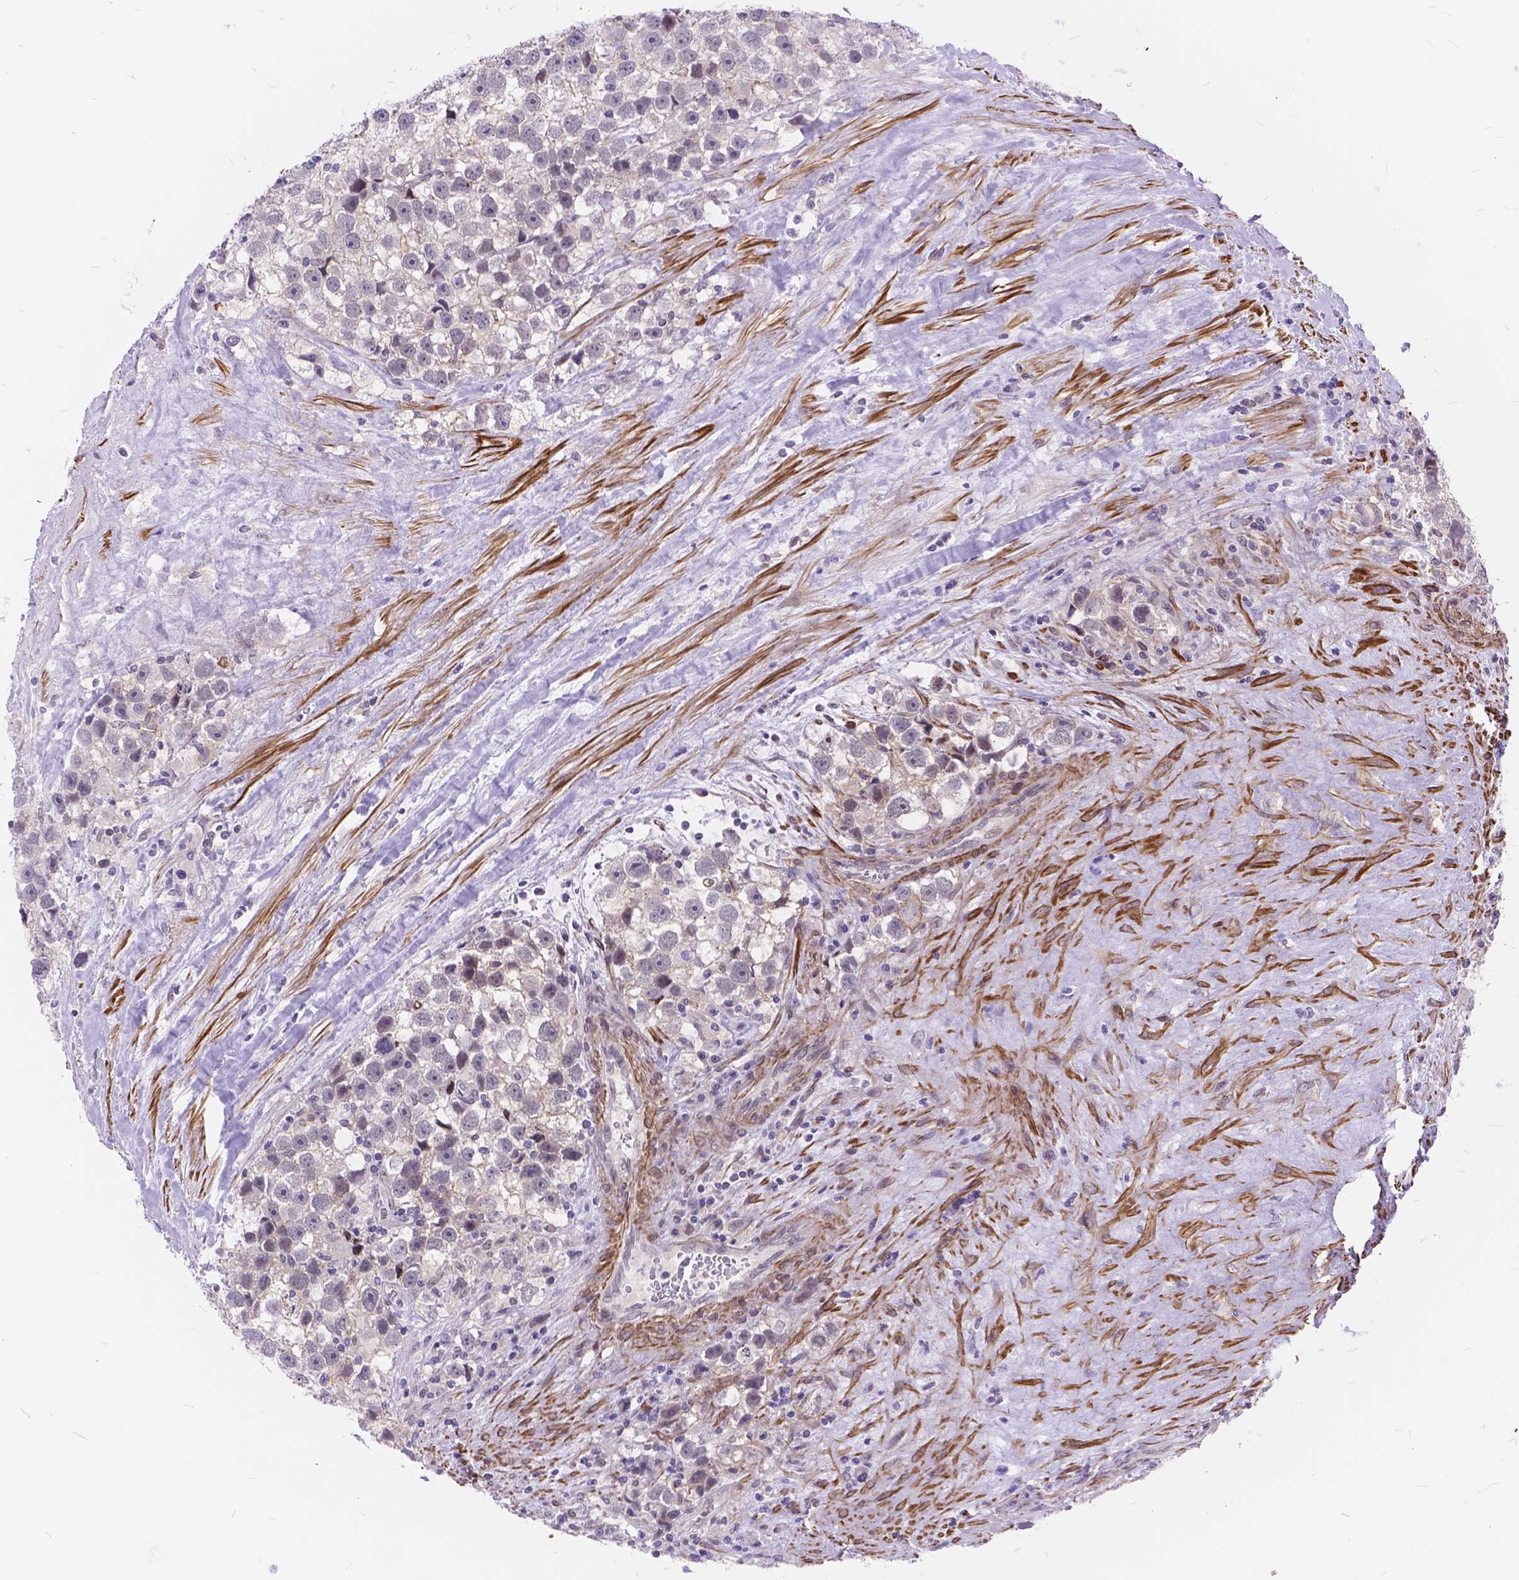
{"staining": {"intensity": "negative", "quantity": "none", "location": "none"}, "tissue": "testis cancer", "cell_type": "Tumor cells", "image_type": "cancer", "snomed": [{"axis": "morphology", "description": "Seminoma, NOS"}, {"axis": "topography", "description": "Testis"}], "caption": "Immunohistochemistry image of neoplastic tissue: human seminoma (testis) stained with DAB demonstrates no significant protein staining in tumor cells.", "gene": "MAN2C1", "patient": {"sex": "male", "age": 43}}